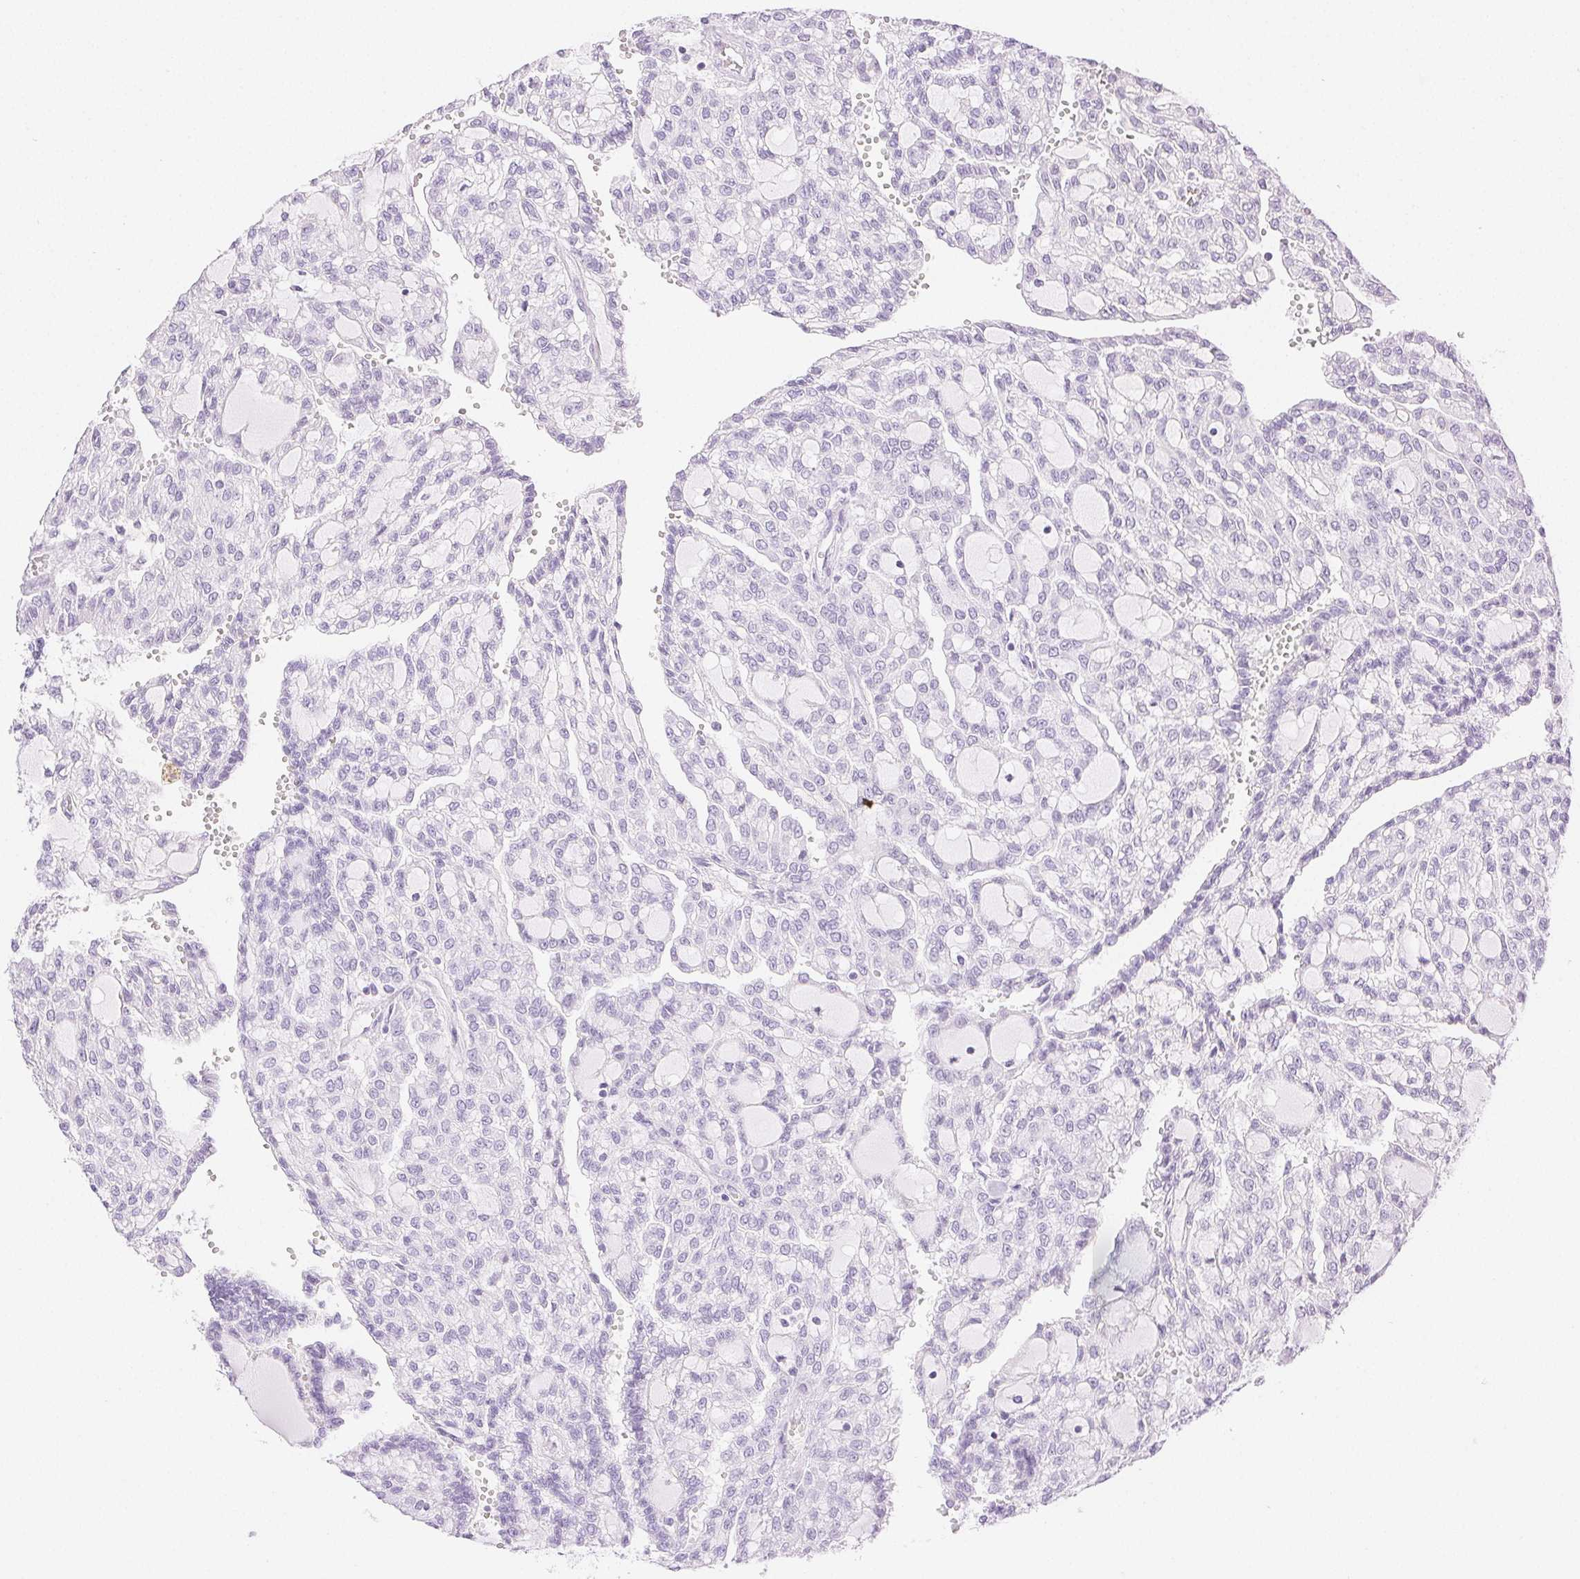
{"staining": {"intensity": "negative", "quantity": "none", "location": "none"}, "tissue": "renal cancer", "cell_type": "Tumor cells", "image_type": "cancer", "snomed": [{"axis": "morphology", "description": "Adenocarcinoma, NOS"}, {"axis": "topography", "description": "Kidney"}], "caption": "Immunohistochemistry photomicrograph of adenocarcinoma (renal) stained for a protein (brown), which reveals no staining in tumor cells.", "gene": "SPACA4", "patient": {"sex": "male", "age": 63}}